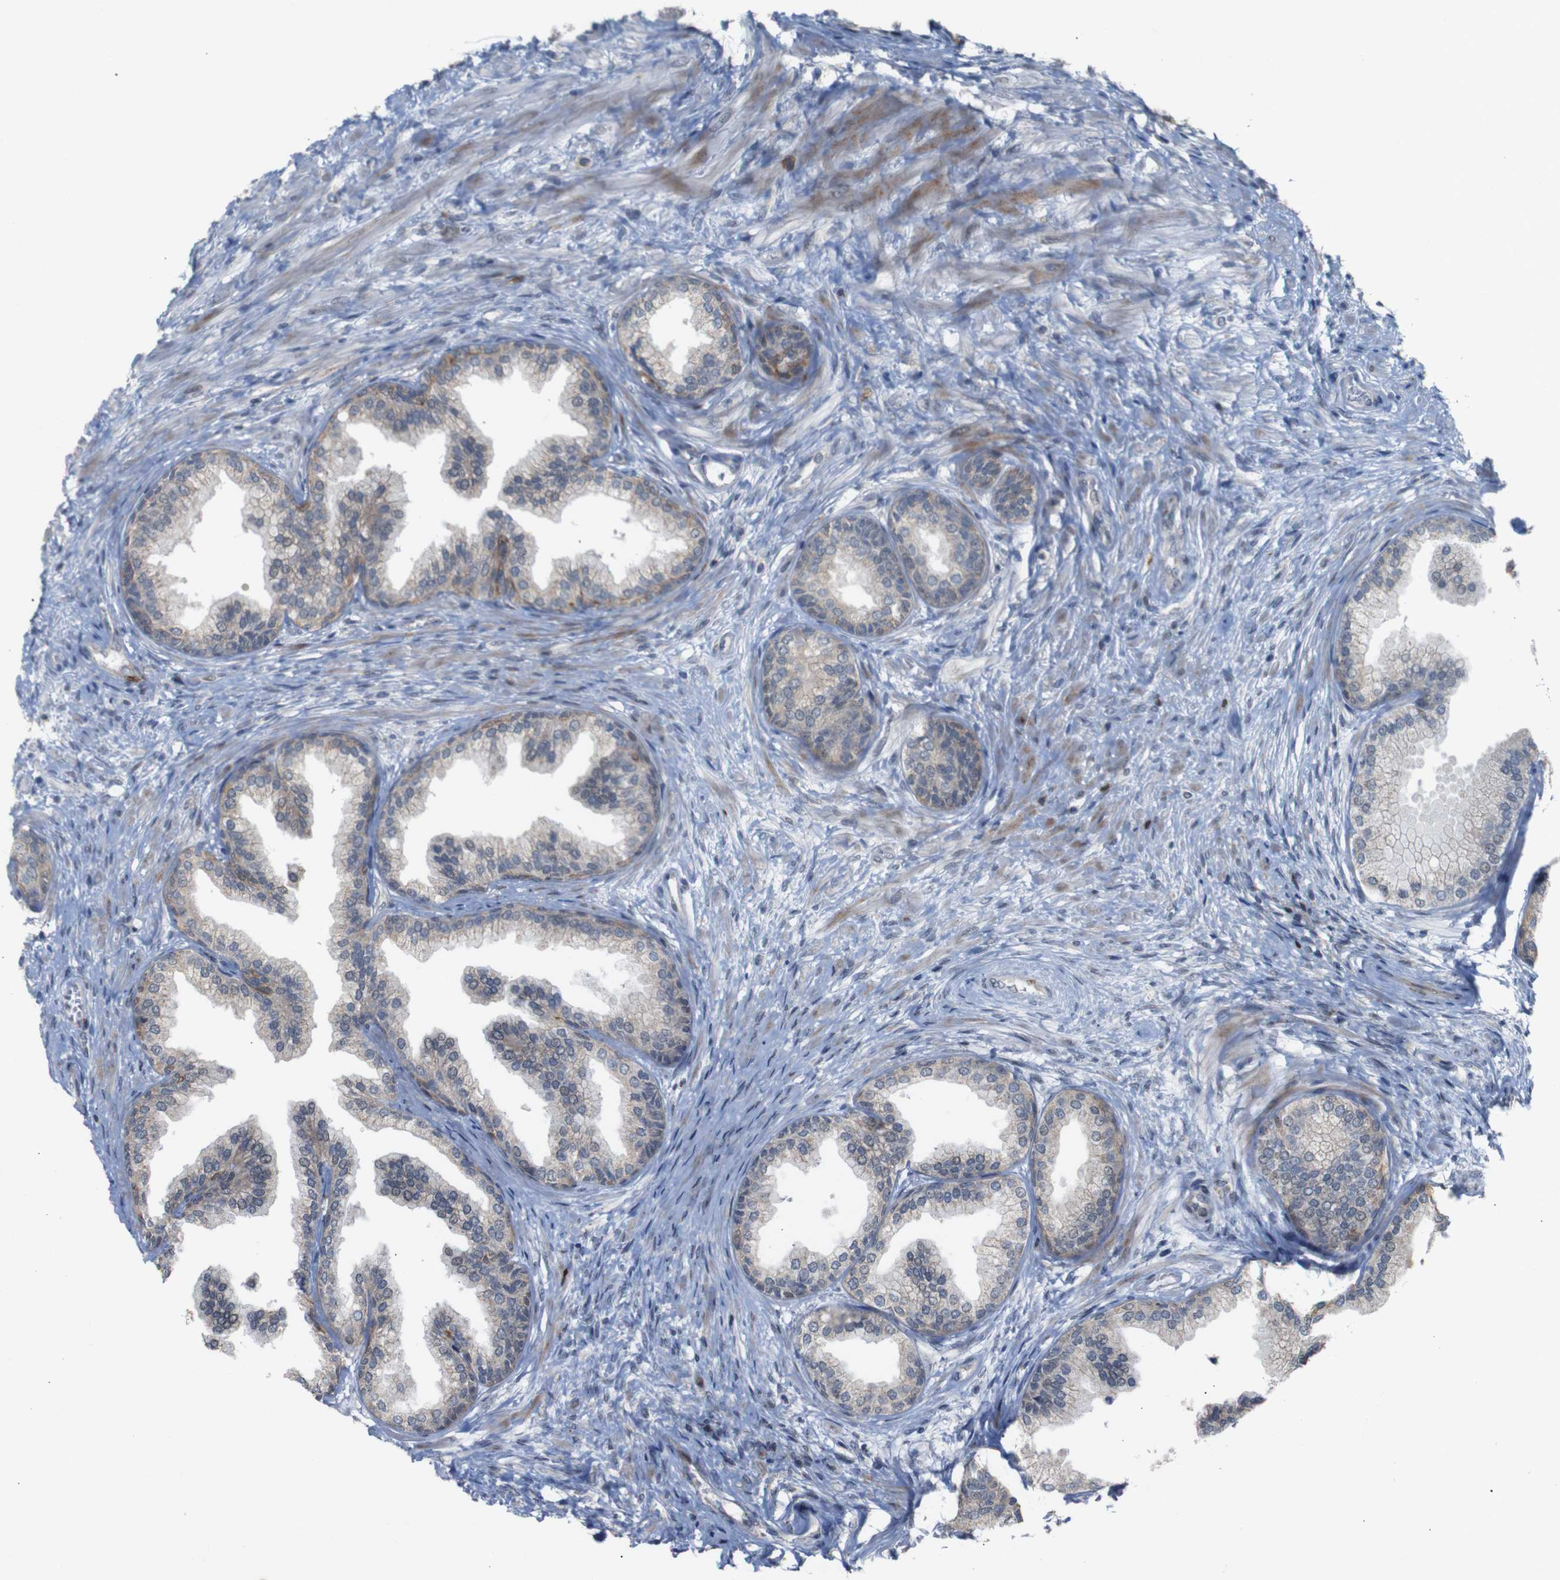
{"staining": {"intensity": "moderate", "quantity": "<25%", "location": "cytoplasmic/membranous,nuclear"}, "tissue": "prostate", "cell_type": "Glandular cells", "image_type": "normal", "snomed": [{"axis": "morphology", "description": "Normal tissue, NOS"}, {"axis": "topography", "description": "Prostate"}], "caption": "DAB immunohistochemical staining of benign prostate reveals moderate cytoplasmic/membranous,nuclear protein staining in approximately <25% of glandular cells. The staining is performed using DAB (3,3'-diaminobenzidine) brown chromogen to label protein expression. The nuclei are counter-stained blue using hematoxylin.", "gene": "ATP7B", "patient": {"sex": "male", "age": 76}}